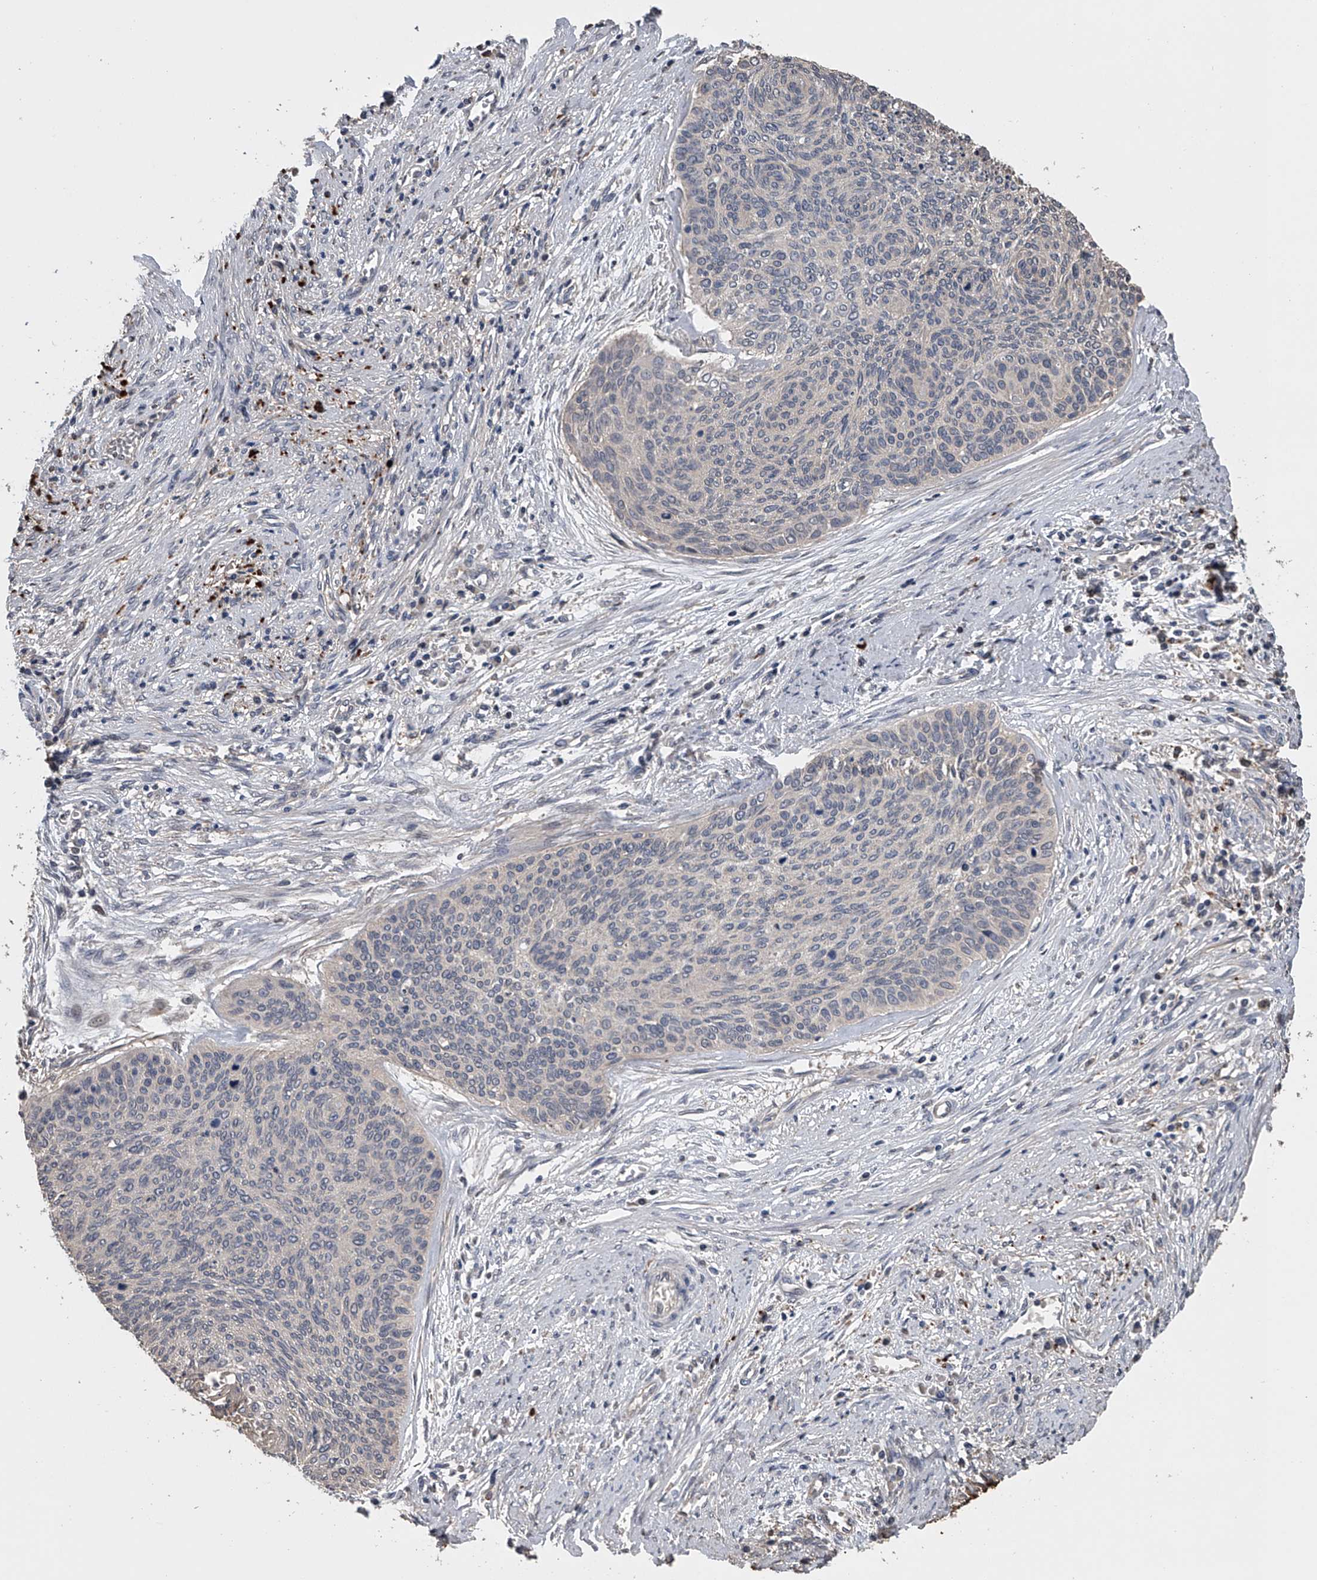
{"staining": {"intensity": "negative", "quantity": "none", "location": "none"}, "tissue": "cervical cancer", "cell_type": "Tumor cells", "image_type": "cancer", "snomed": [{"axis": "morphology", "description": "Squamous cell carcinoma, NOS"}, {"axis": "topography", "description": "Cervix"}], "caption": "Immunohistochemistry (IHC) of cervical cancer exhibits no positivity in tumor cells.", "gene": "DOCK9", "patient": {"sex": "female", "age": 55}}